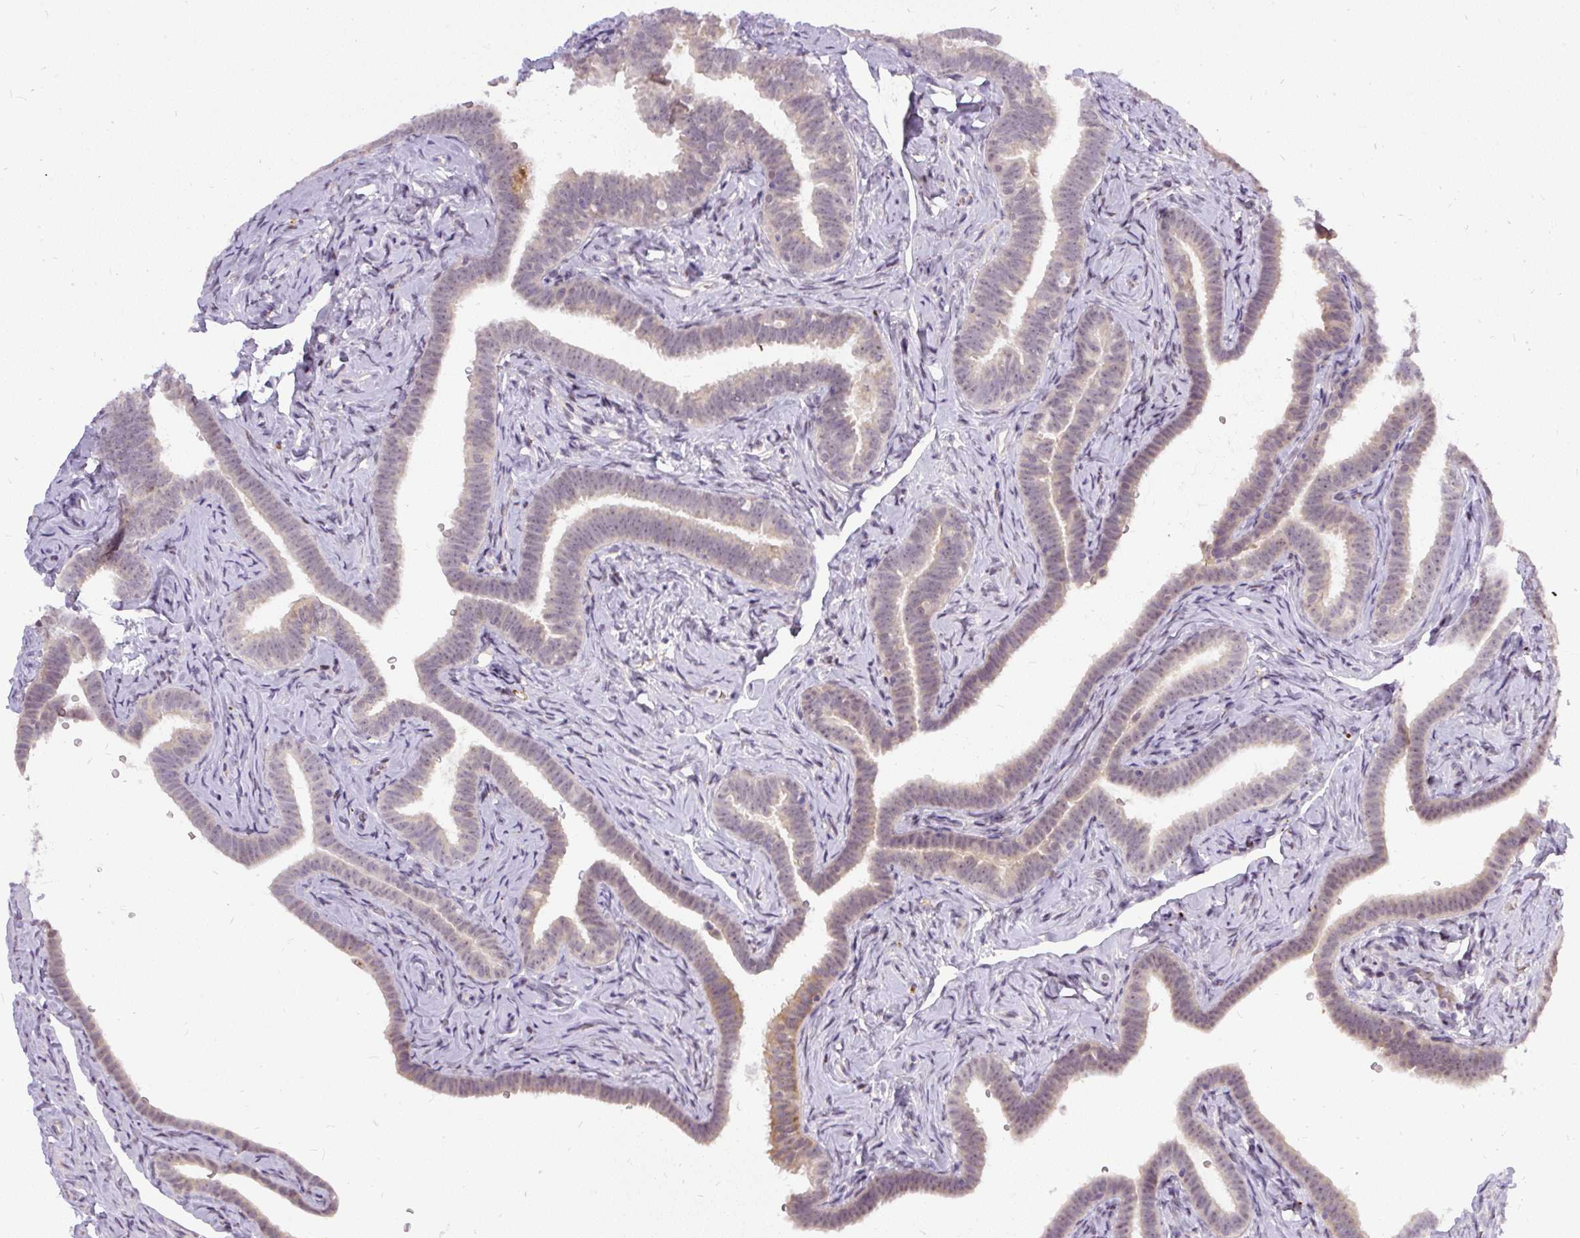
{"staining": {"intensity": "weak", "quantity": "25%-75%", "location": "cytoplasmic/membranous"}, "tissue": "fallopian tube", "cell_type": "Glandular cells", "image_type": "normal", "snomed": [{"axis": "morphology", "description": "Normal tissue, NOS"}, {"axis": "topography", "description": "Fallopian tube"}], "caption": "An IHC histopathology image of benign tissue is shown. Protein staining in brown shows weak cytoplasmic/membranous positivity in fallopian tube within glandular cells.", "gene": "FAM117B", "patient": {"sex": "female", "age": 69}}